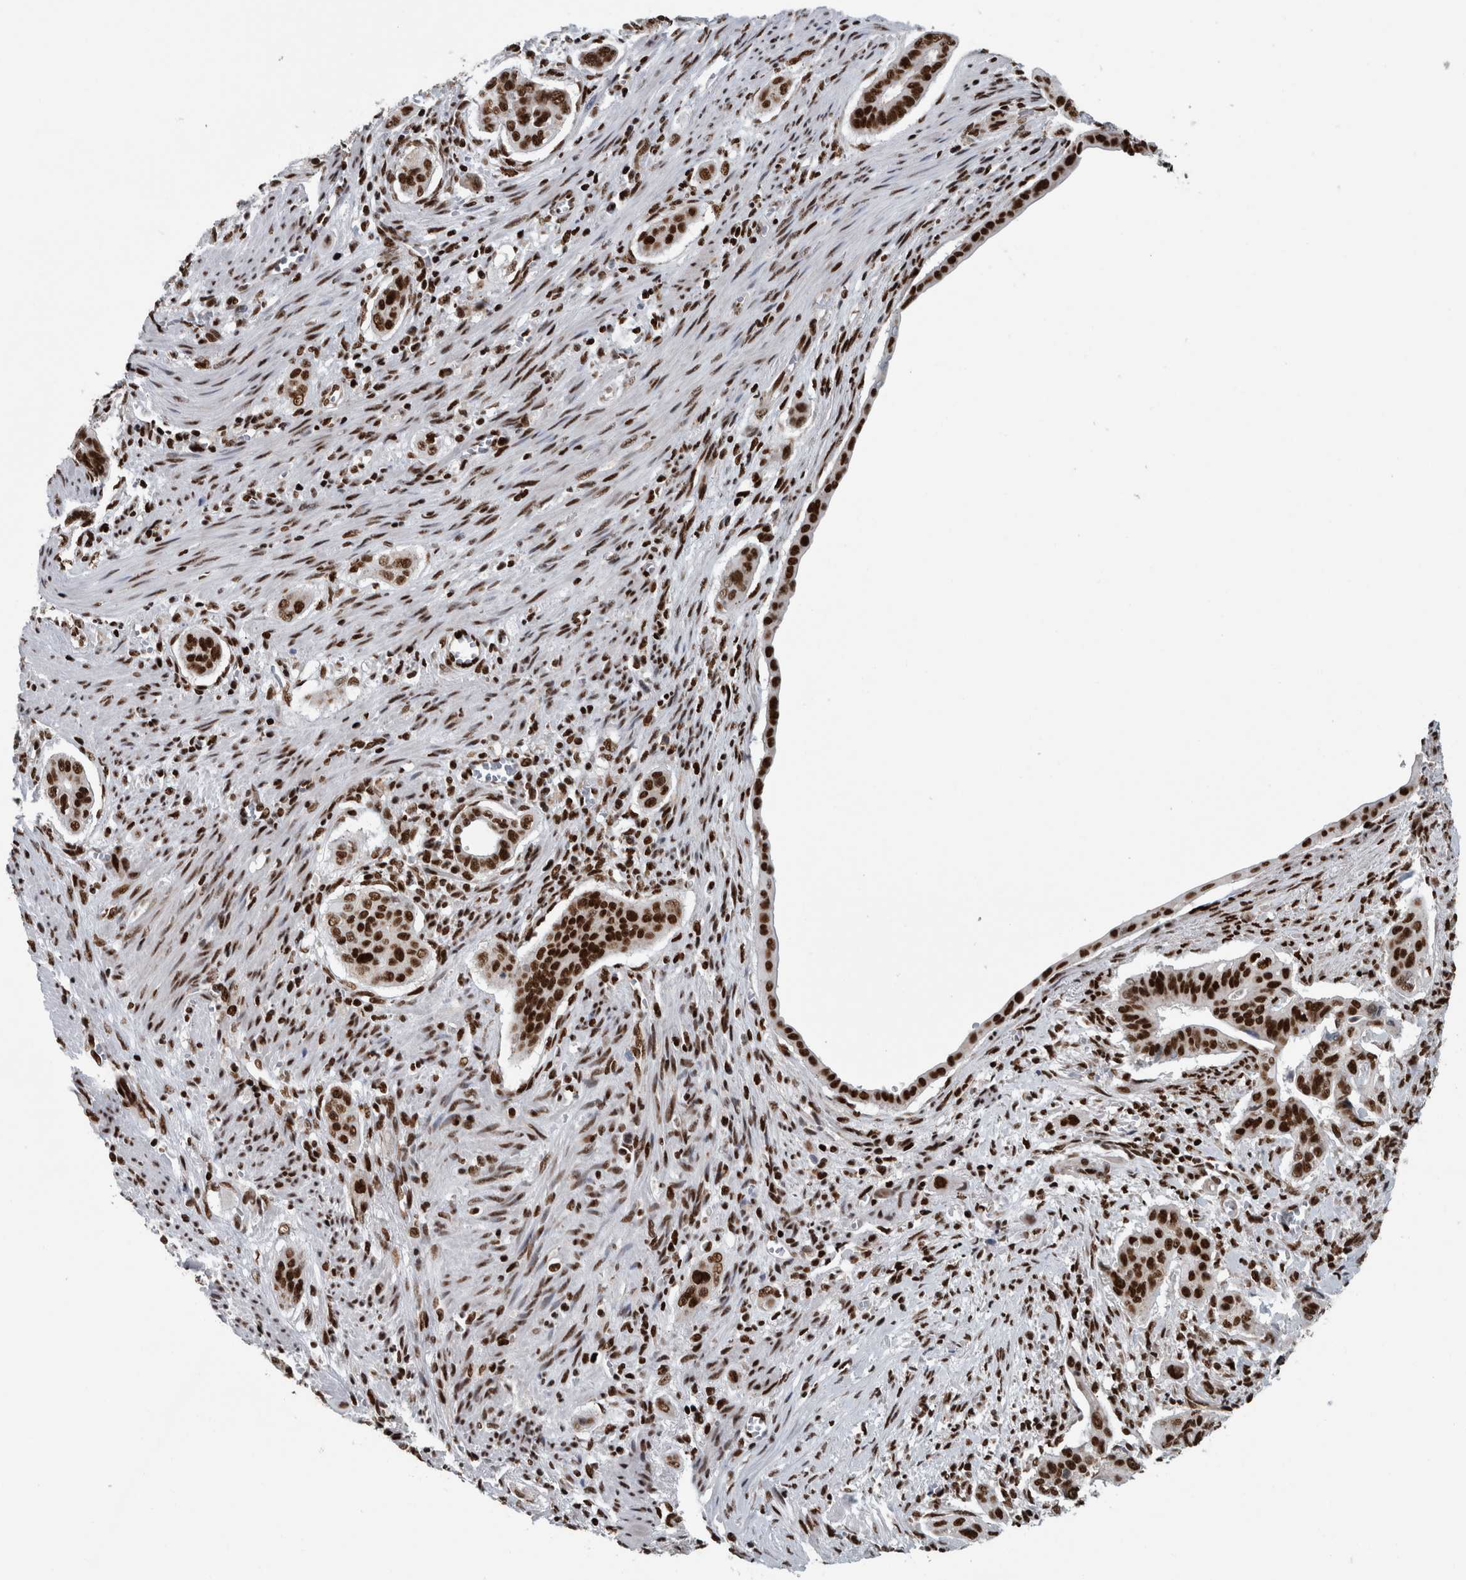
{"staining": {"intensity": "strong", "quantity": ">75%", "location": "nuclear"}, "tissue": "pancreatic cancer", "cell_type": "Tumor cells", "image_type": "cancer", "snomed": [{"axis": "morphology", "description": "Adenocarcinoma, NOS"}, {"axis": "topography", "description": "Pancreas"}], "caption": "The immunohistochemical stain labels strong nuclear positivity in tumor cells of pancreatic cancer (adenocarcinoma) tissue.", "gene": "DNMT3A", "patient": {"sex": "male", "age": 77}}